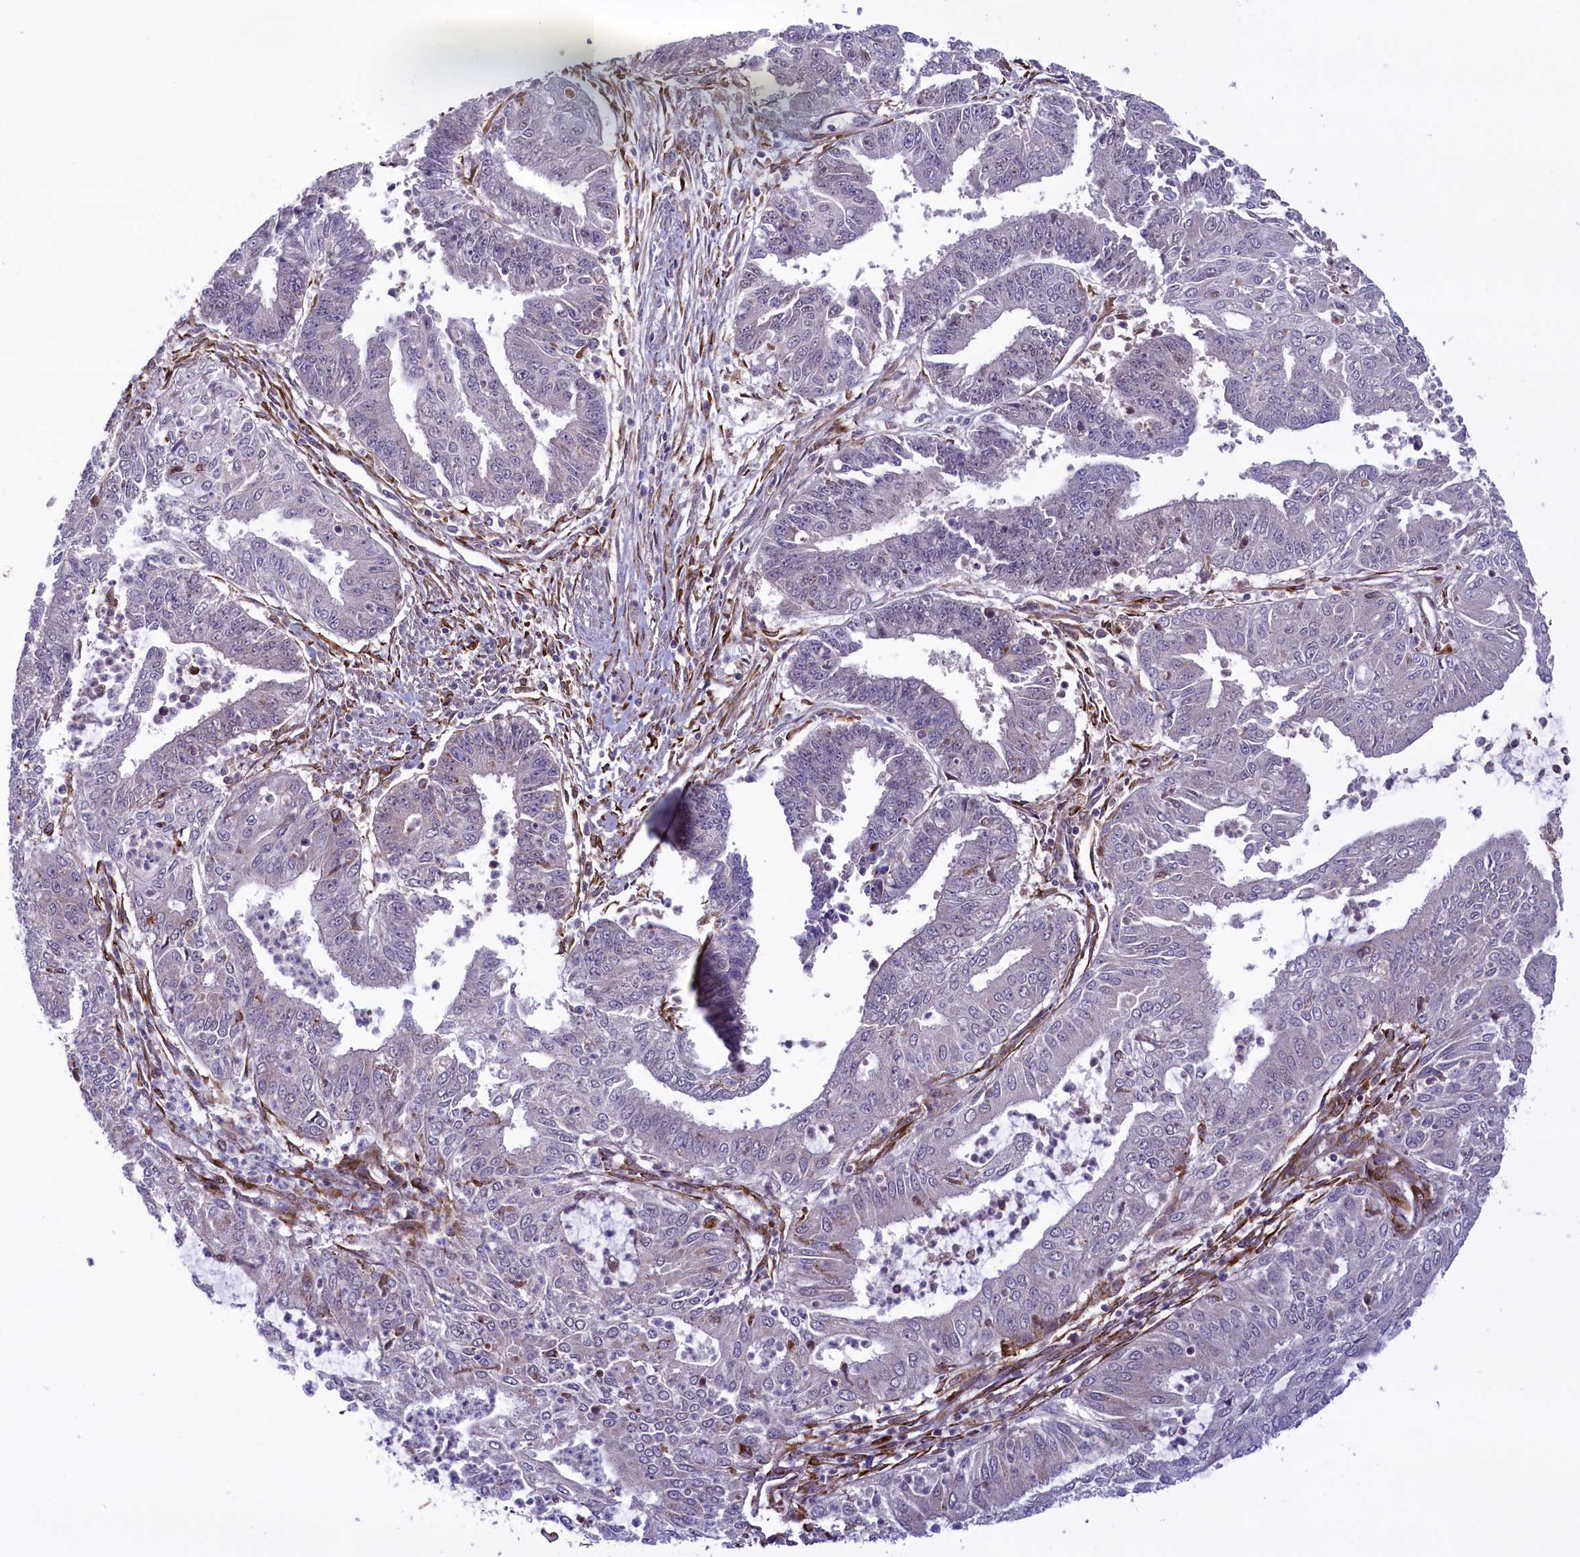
{"staining": {"intensity": "negative", "quantity": "none", "location": "none"}, "tissue": "endometrial cancer", "cell_type": "Tumor cells", "image_type": "cancer", "snomed": [{"axis": "morphology", "description": "Adenocarcinoma, NOS"}, {"axis": "topography", "description": "Endometrium"}], "caption": "This image is of endometrial cancer stained with IHC to label a protein in brown with the nuclei are counter-stained blue. There is no staining in tumor cells.", "gene": "MAN2B1", "patient": {"sex": "female", "age": 73}}